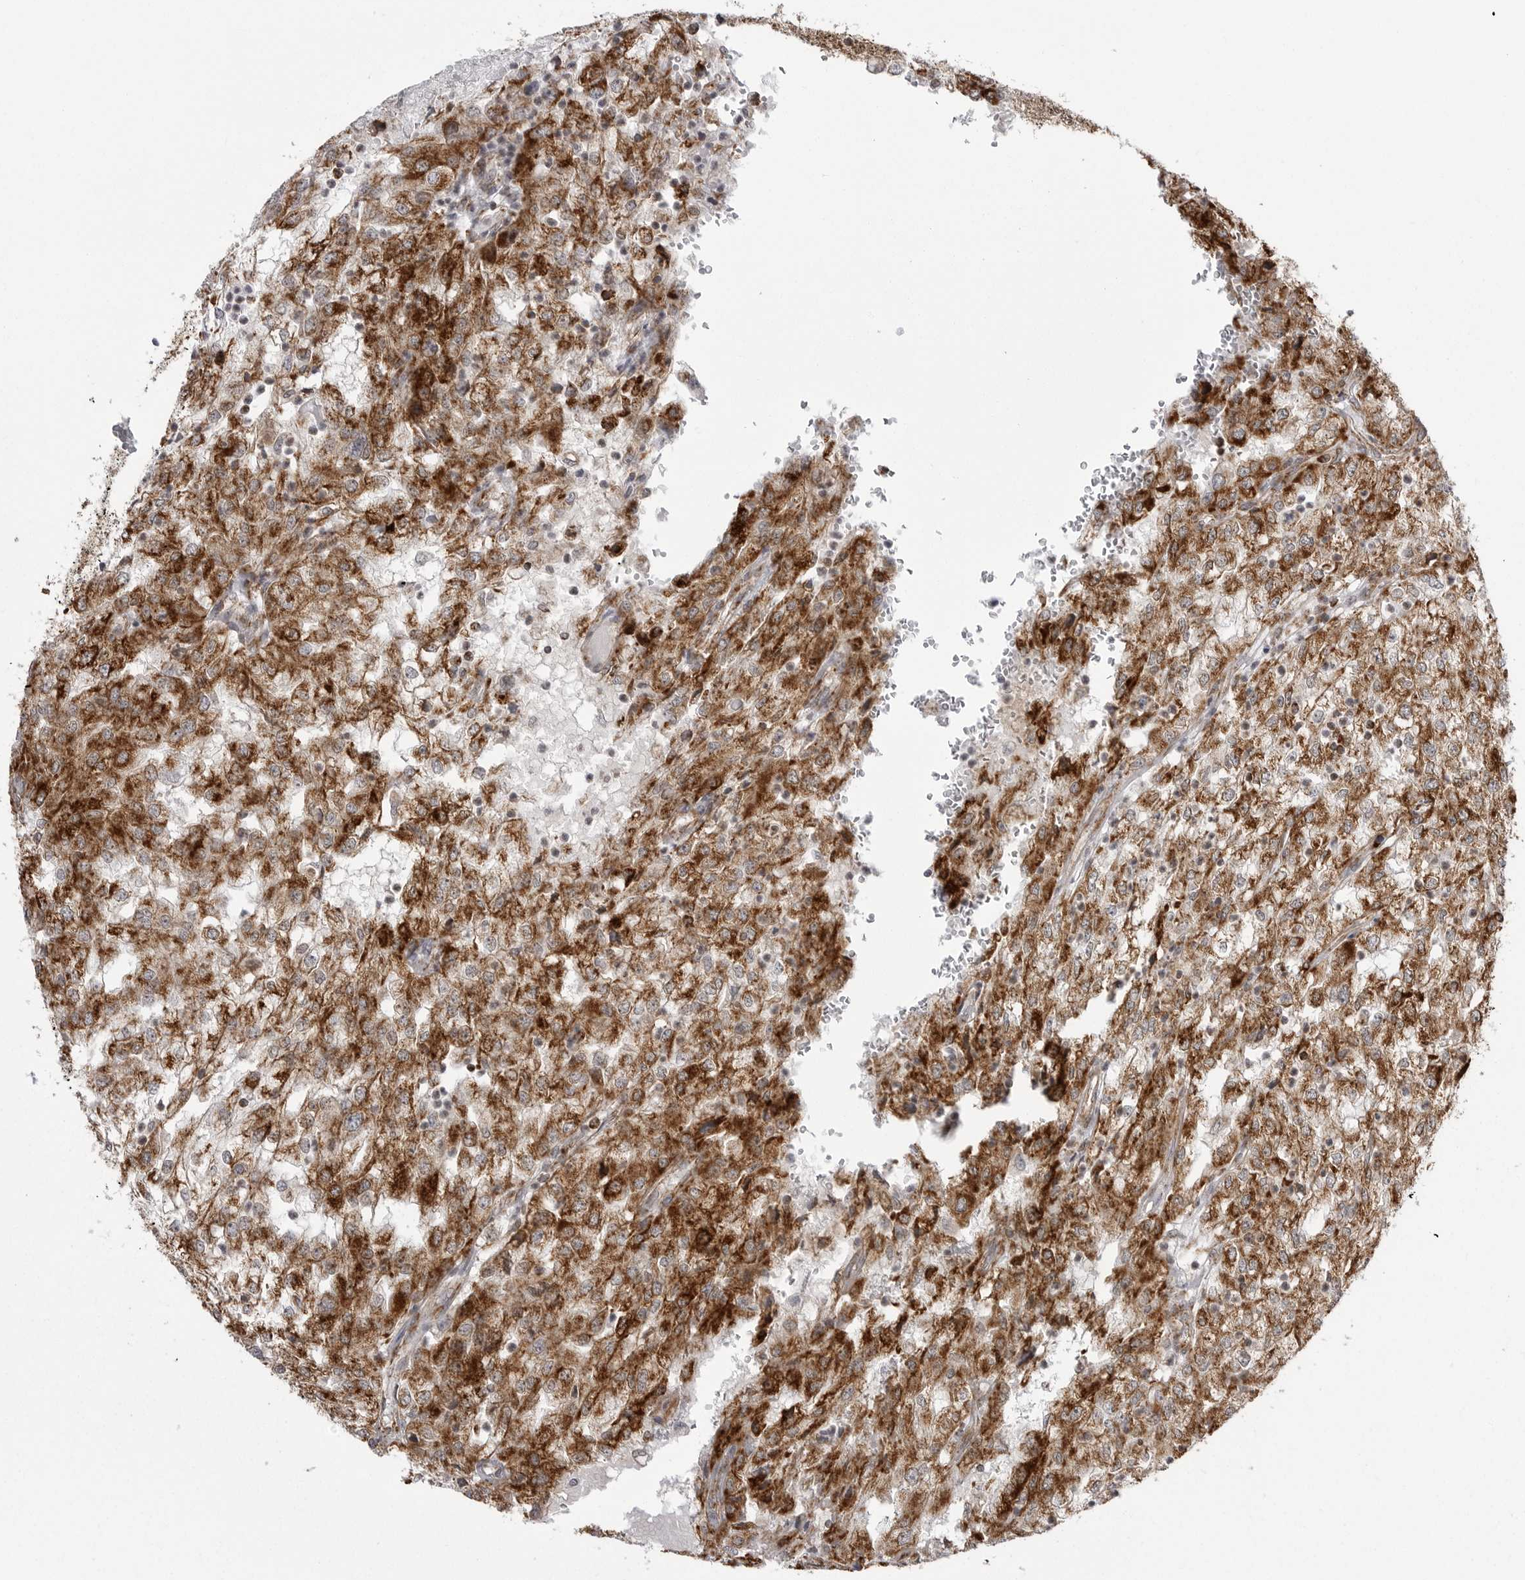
{"staining": {"intensity": "strong", "quantity": ">75%", "location": "cytoplasmic/membranous"}, "tissue": "renal cancer", "cell_type": "Tumor cells", "image_type": "cancer", "snomed": [{"axis": "morphology", "description": "Adenocarcinoma, NOS"}, {"axis": "topography", "description": "Kidney"}], "caption": "Protein expression analysis of human renal cancer (adenocarcinoma) reveals strong cytoplasmic/membranous staining in about >75% of tumor cells. (DAB IHC with brightfield microscopy, high magnification).", "gene": "FH", "patient": {"sex": "female", "age": 54}}